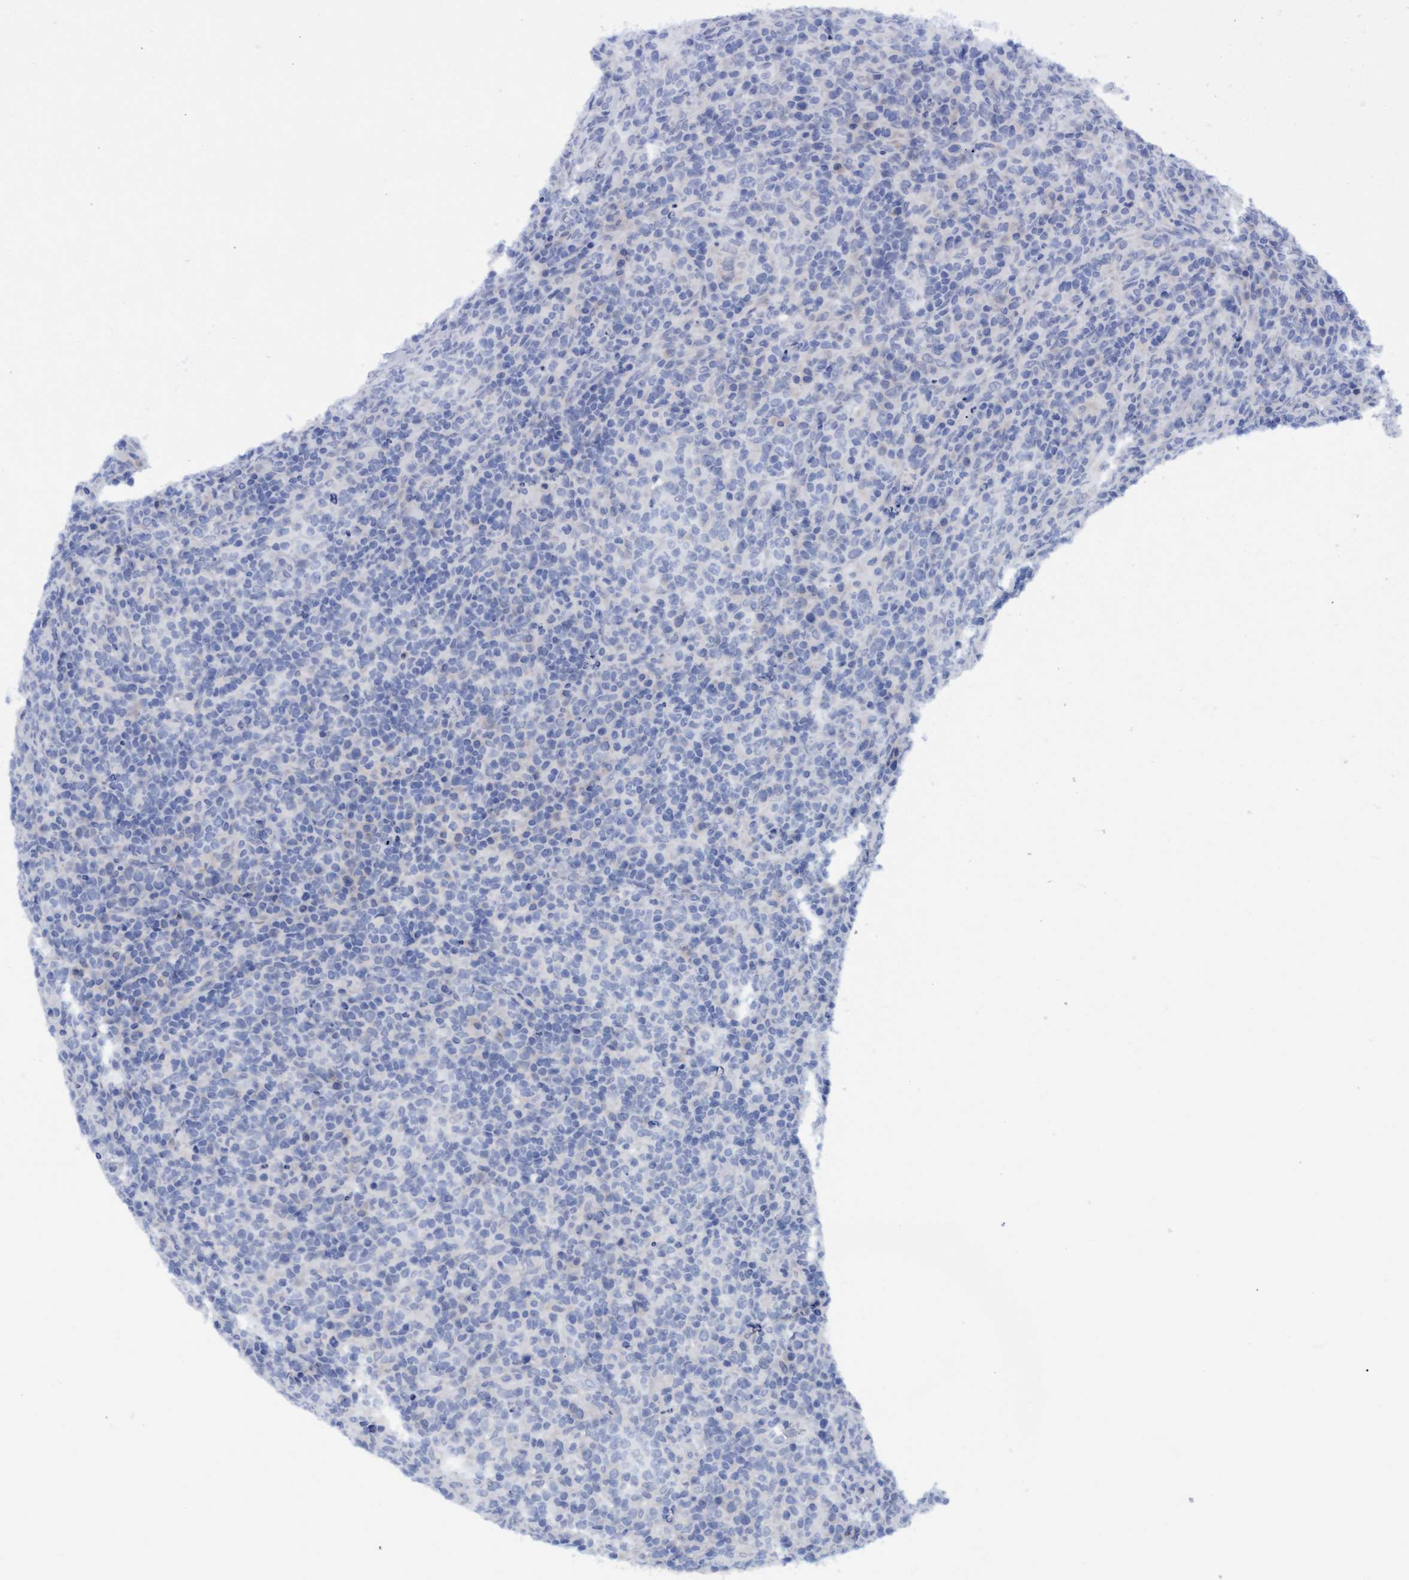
{"staining": {"intensity": "negative", "quantity": "none", "location": "none"}, "tissue": "lymphoma", "cell_type": "Tumor cells", "image_type": "cancer", "snomed": [{"axis": "morphology", "description": "Malignant lymphoma, non-Hodgkin's type, High grade"}, {"axis": "topography", "description": "Lymph node"}], "caption": "IHC micrograph of neoplastic tissue: malignant lymphoma, non-Hodgkin's type (high-grade) stained with DAB (3,3'-diaminobenzidine) demonstrates no significant protein positivity in tumor cells.", "gene": "SSTR3", "patient": {"sex": "female", "age": 76}}